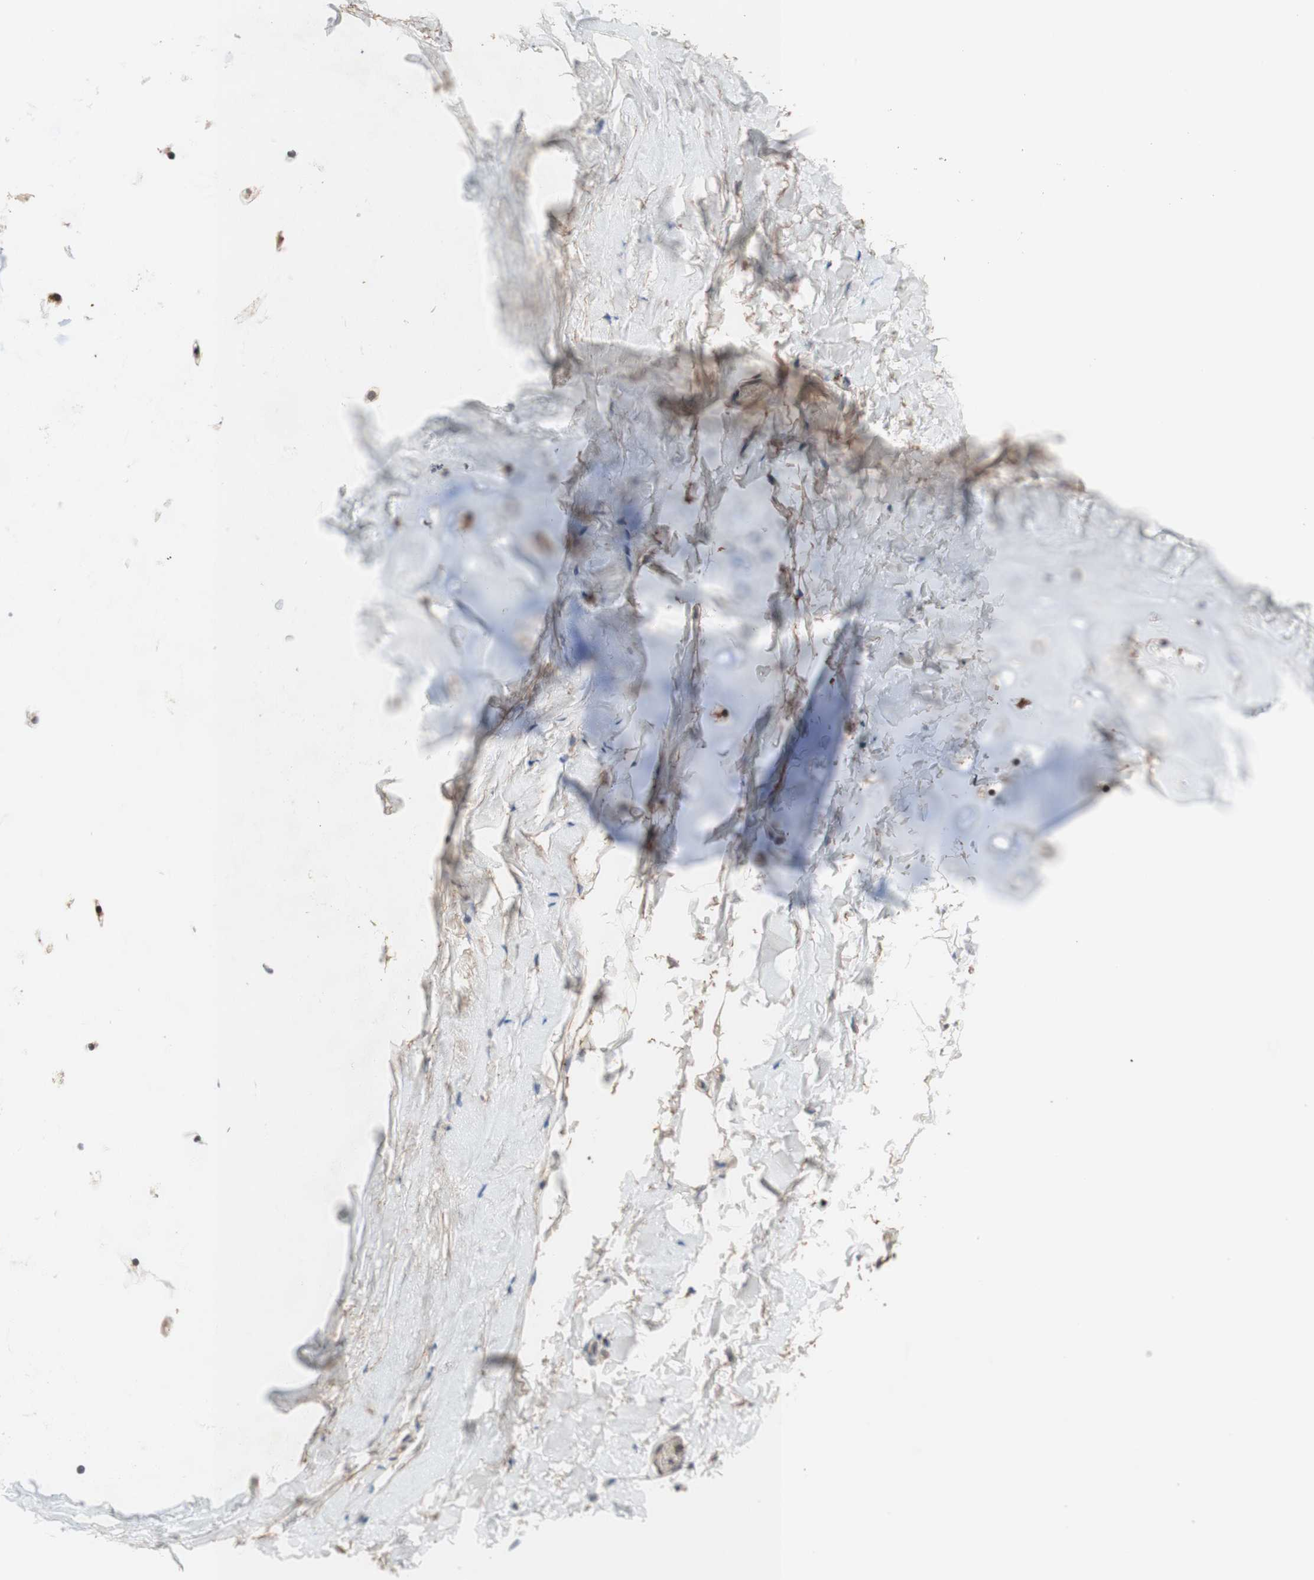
{"staining": {"intensity": "moderate", "quantity": "<25%", "location": "cytoplasmic/membranous"}, "tissue": "adipose tissue", "cell_type": "Adipocytes", "image_type": "normal", "snomed": [{"axis": "morphology", "description": "Normal tissue, NOS"}, {"axis": "topography", "description": "Bronchus"}], "caption": "Immunohistochemistry (IHC) histopathology image of unremarkable adipose tissue: adipose tissue stained using IHC displays low levels of moderate protein expression localized specifically in the cytoplasmic/membranous of adipocytes, appearing as a cytoplasmic/membranous brown color.", "gene": "CD55", "patient": {"sex": "female", "age": 73}}